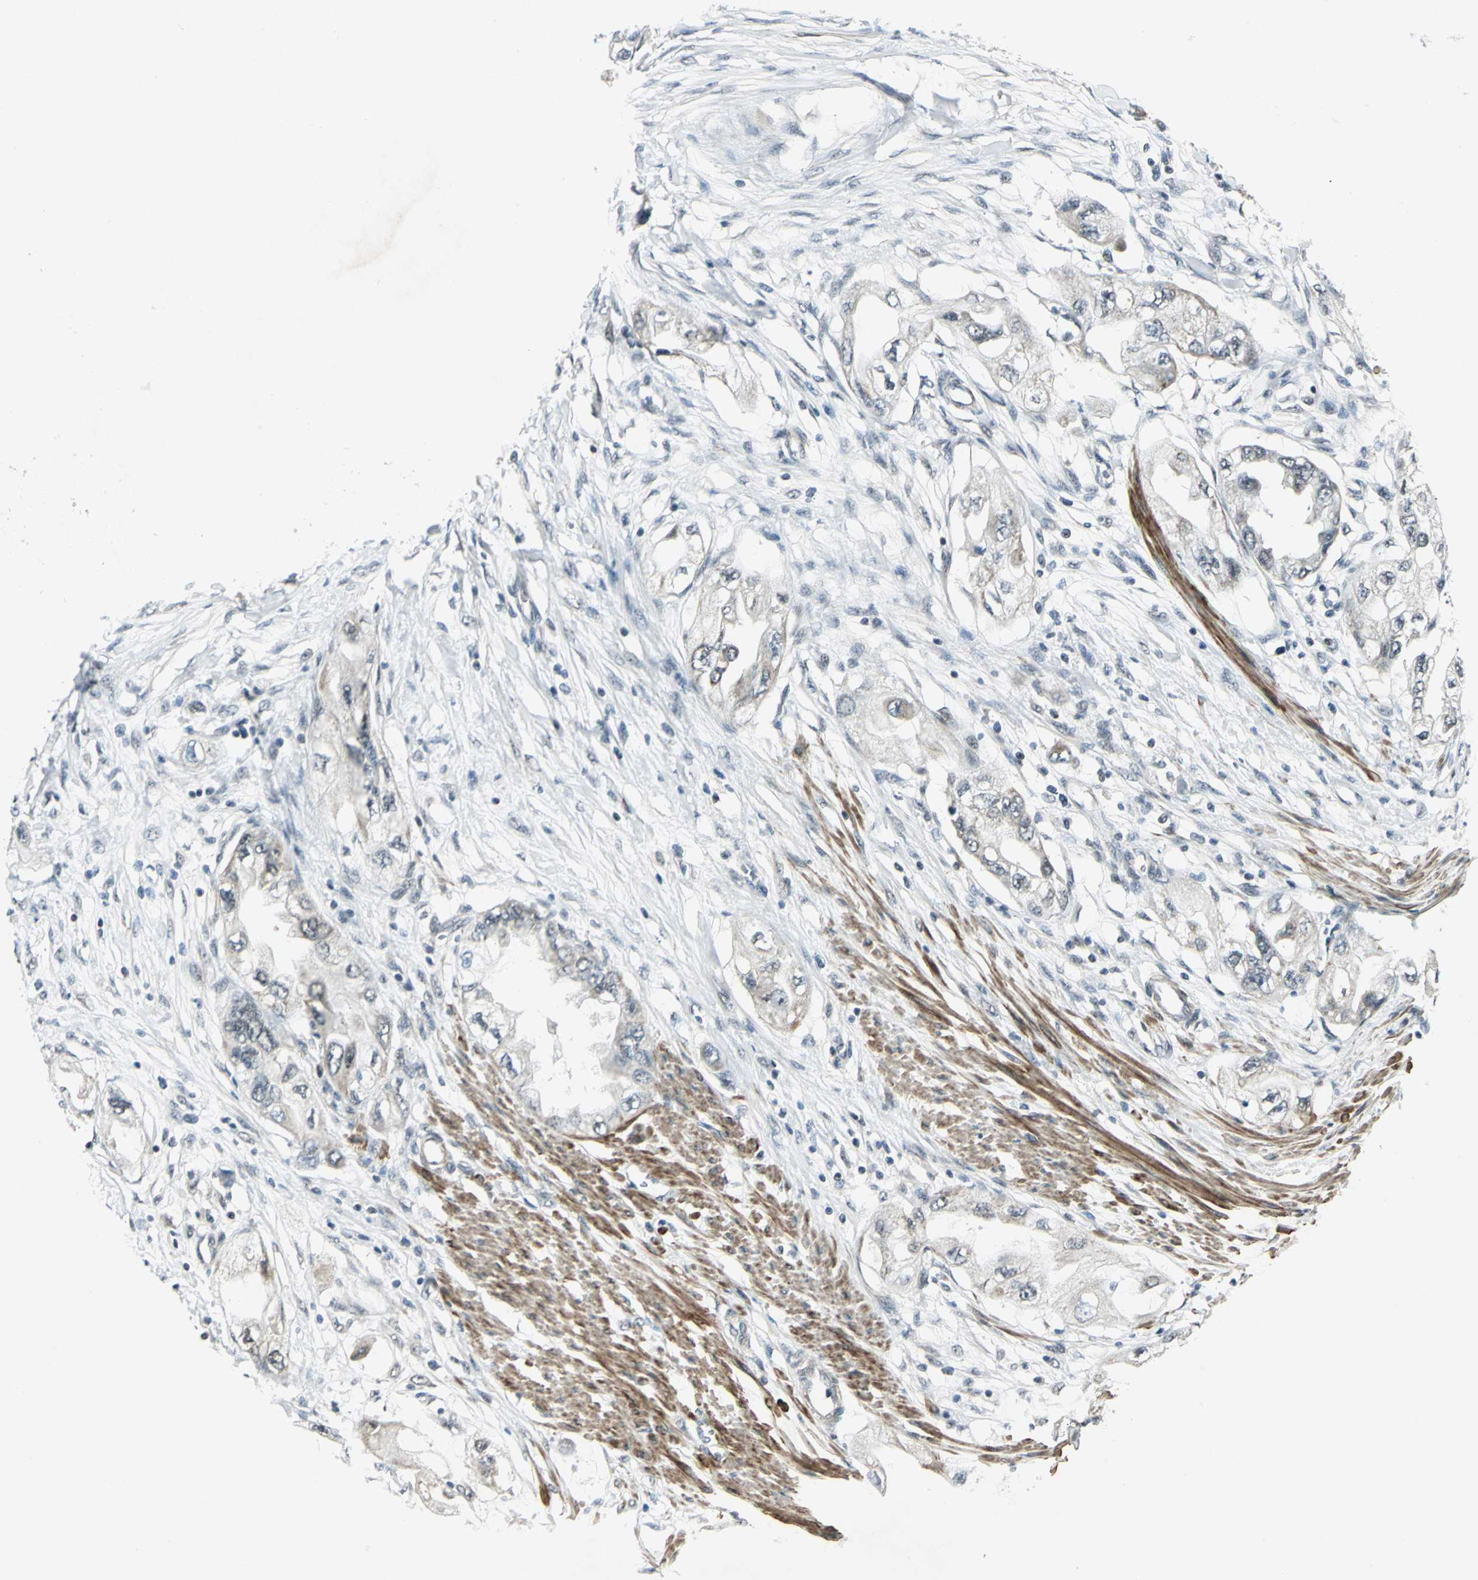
{"staining": {"intensity": "moderate", "quantity": "25%-75%", "location": "cytoplasmic/membranous"}, "tissue": "endometrial cancer", "cell_type": "Tumor cells", "image_type": "cancer", "snomed": [{"axis": "morphology", "description": "Adenocarcinoma, NOS"}, {"axis": "topography", "description": "Endometrium"}], "caption": "High-power microscopy captured an immunohistochemistry histopathology image of endometrial adenocarcinoma, revealing moderate cytoplasmic/membranous positivity in approximately 25%-75% of tumor cells.", "gene": "MTA1", "patient": {"sex": "female", "age": 67}}